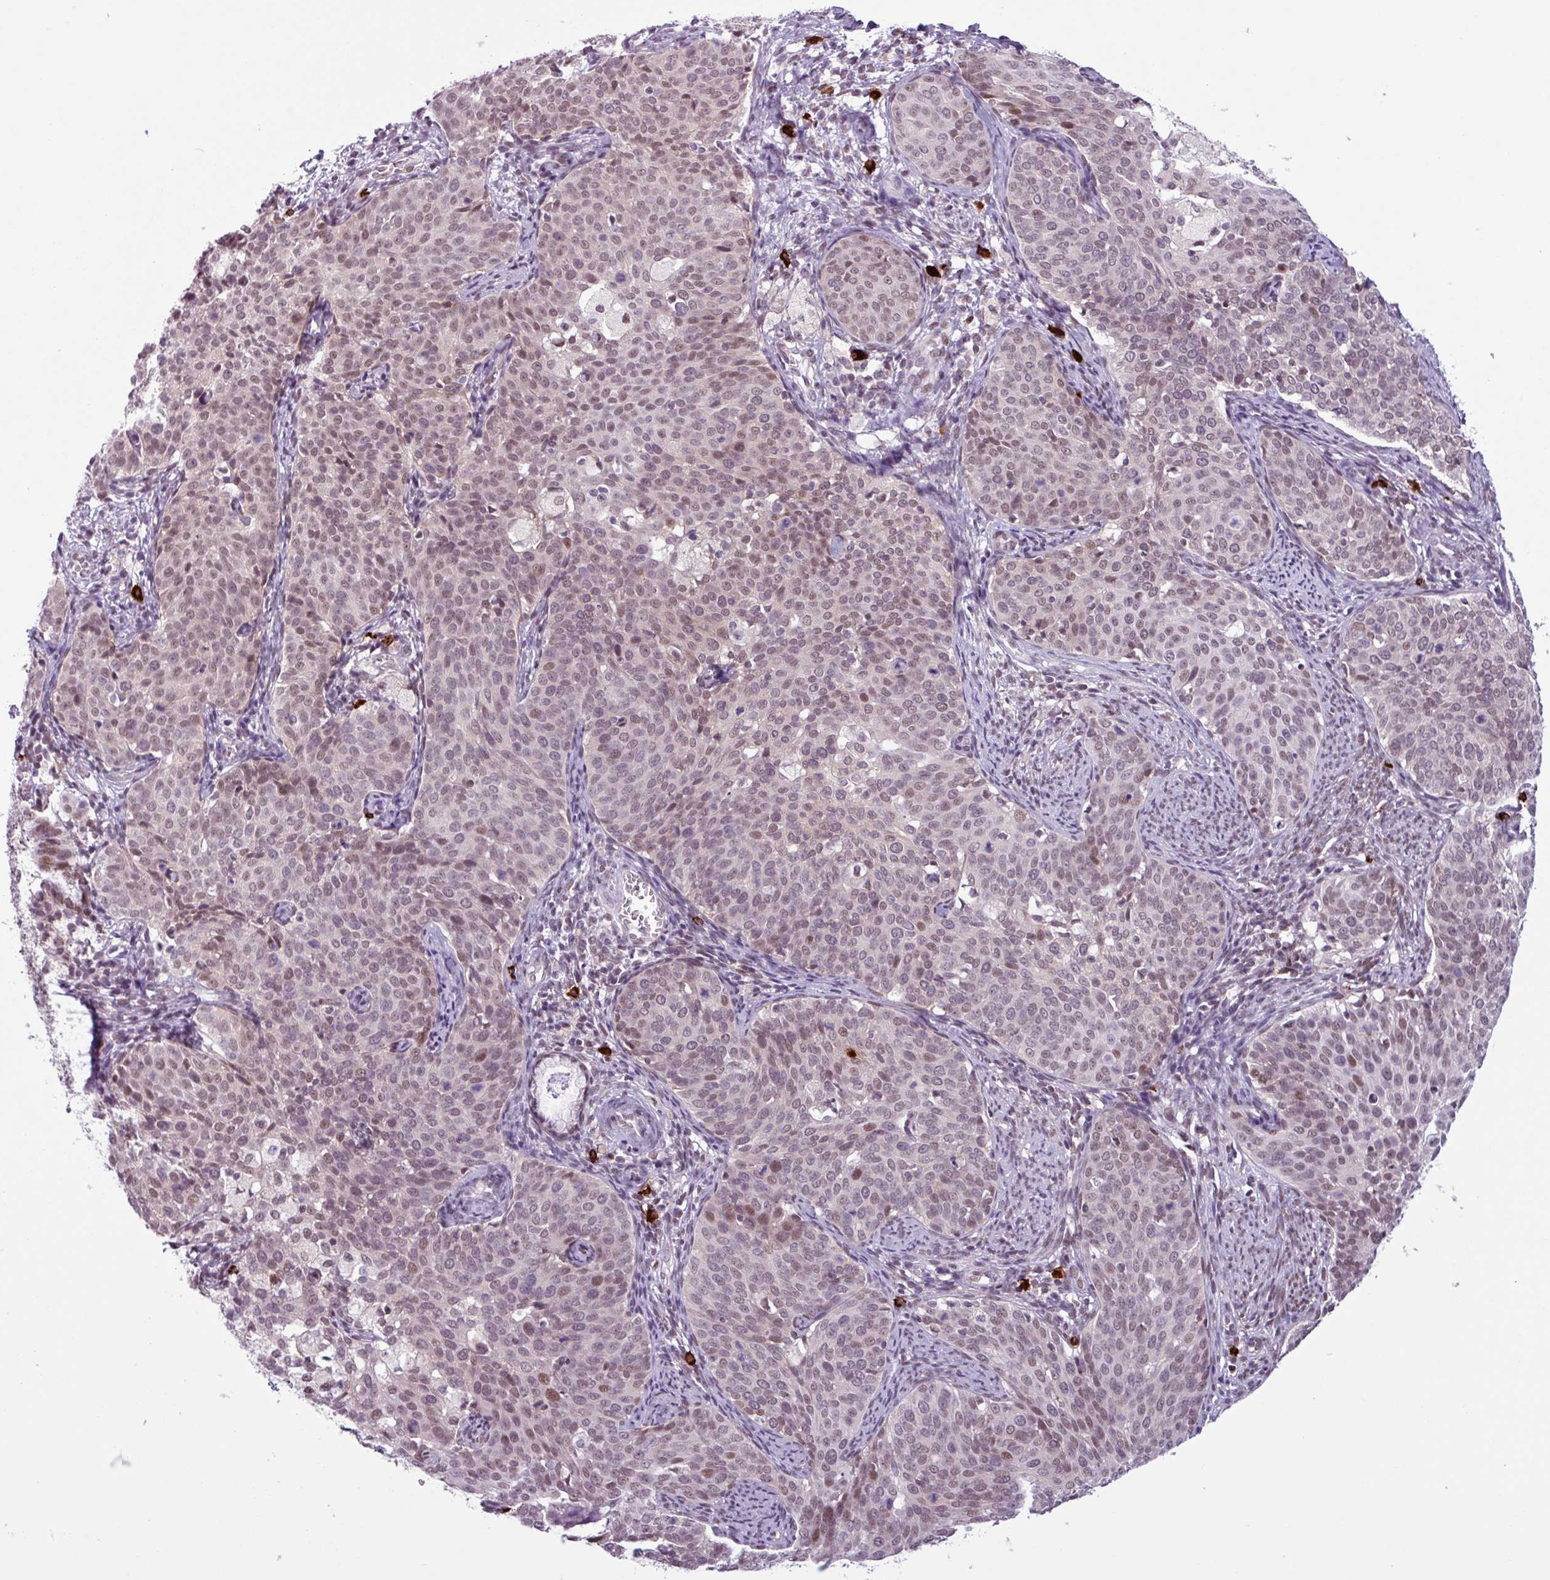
{"staining": {"intensity": "weak", "quantity": "25%-75%", "location": "nuclear"}, "tissue": "cervical cancer", "cell_type": "Tumor cells", "image_type": "cancer", "snomed": [{"axis": "morphology", "description": "Squamous cell carcinoma, NOS"}, {"axis": "topography", "description": "Cervix"}], "caption": "Cervical squamous cell carcinoma stained with DAB (3,3'-diaminobenzidine) IHC shows low levels of weak nuclear expression in about 25%-75% of tumor cells.", "gene": "NOTCH2", "patient": {"sex": "female", "age": 44}}